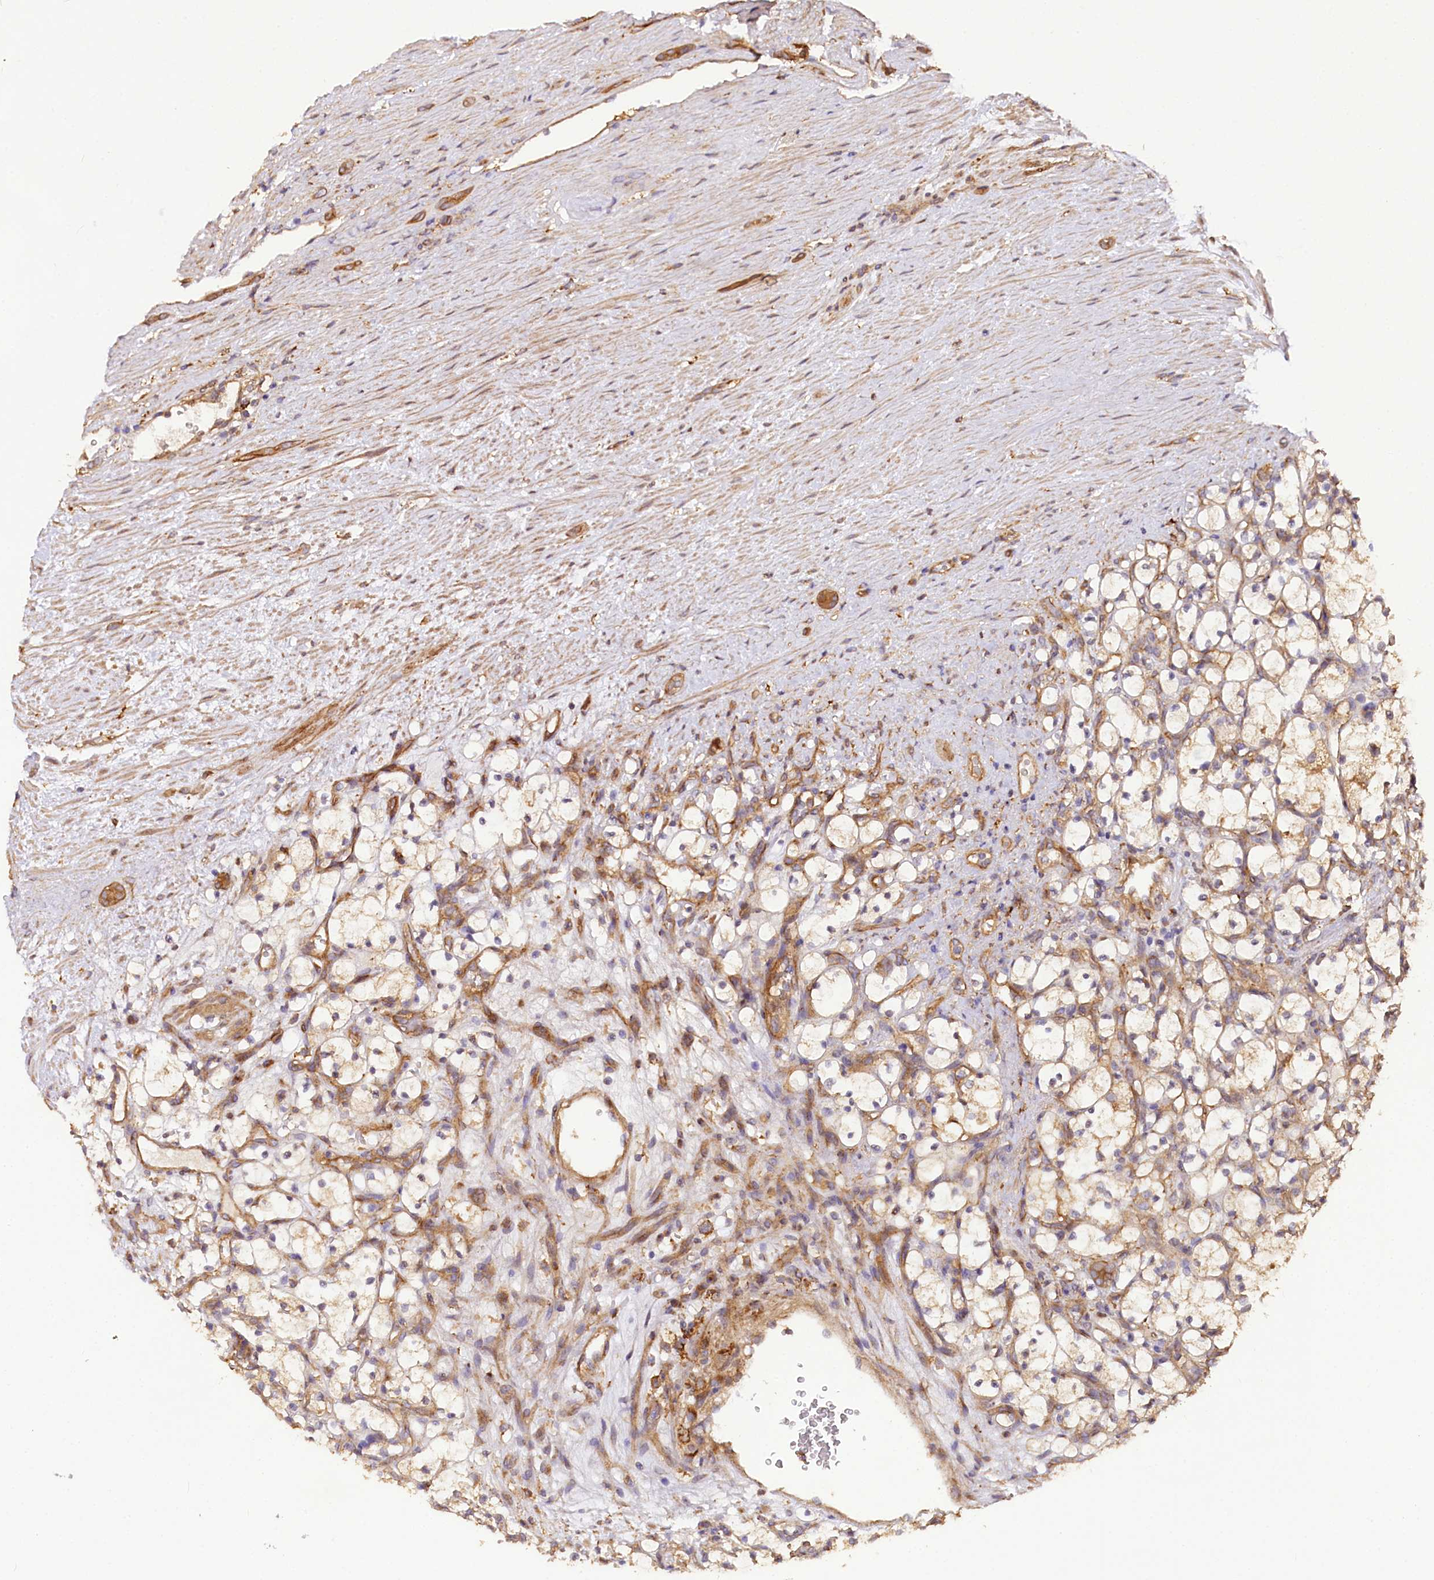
{"staining": {"intensity": "weak", "quantity": "25%-75%", "location": "cytoplasmic/membranous"}, "tissue": "renal cancer", "cell_type": "Tumor cells", "image_type": "cancer", "snomed": [{"axis": "morphology", "description": "Adenocarcinoma, NOS"}, {"axis": "topography", "description": "Kidney"}], "caption": "Immunohistochemistry (IHC) photomicrograph of human adenocarcinoma (renal) stained for a protein (brown), which exhibits low levels of weak cytoplasmic/membranous staining in about 25%-75% of tumor cells.", "gene": "CSAD", "patient": {"sex": "female", "age": 69}}